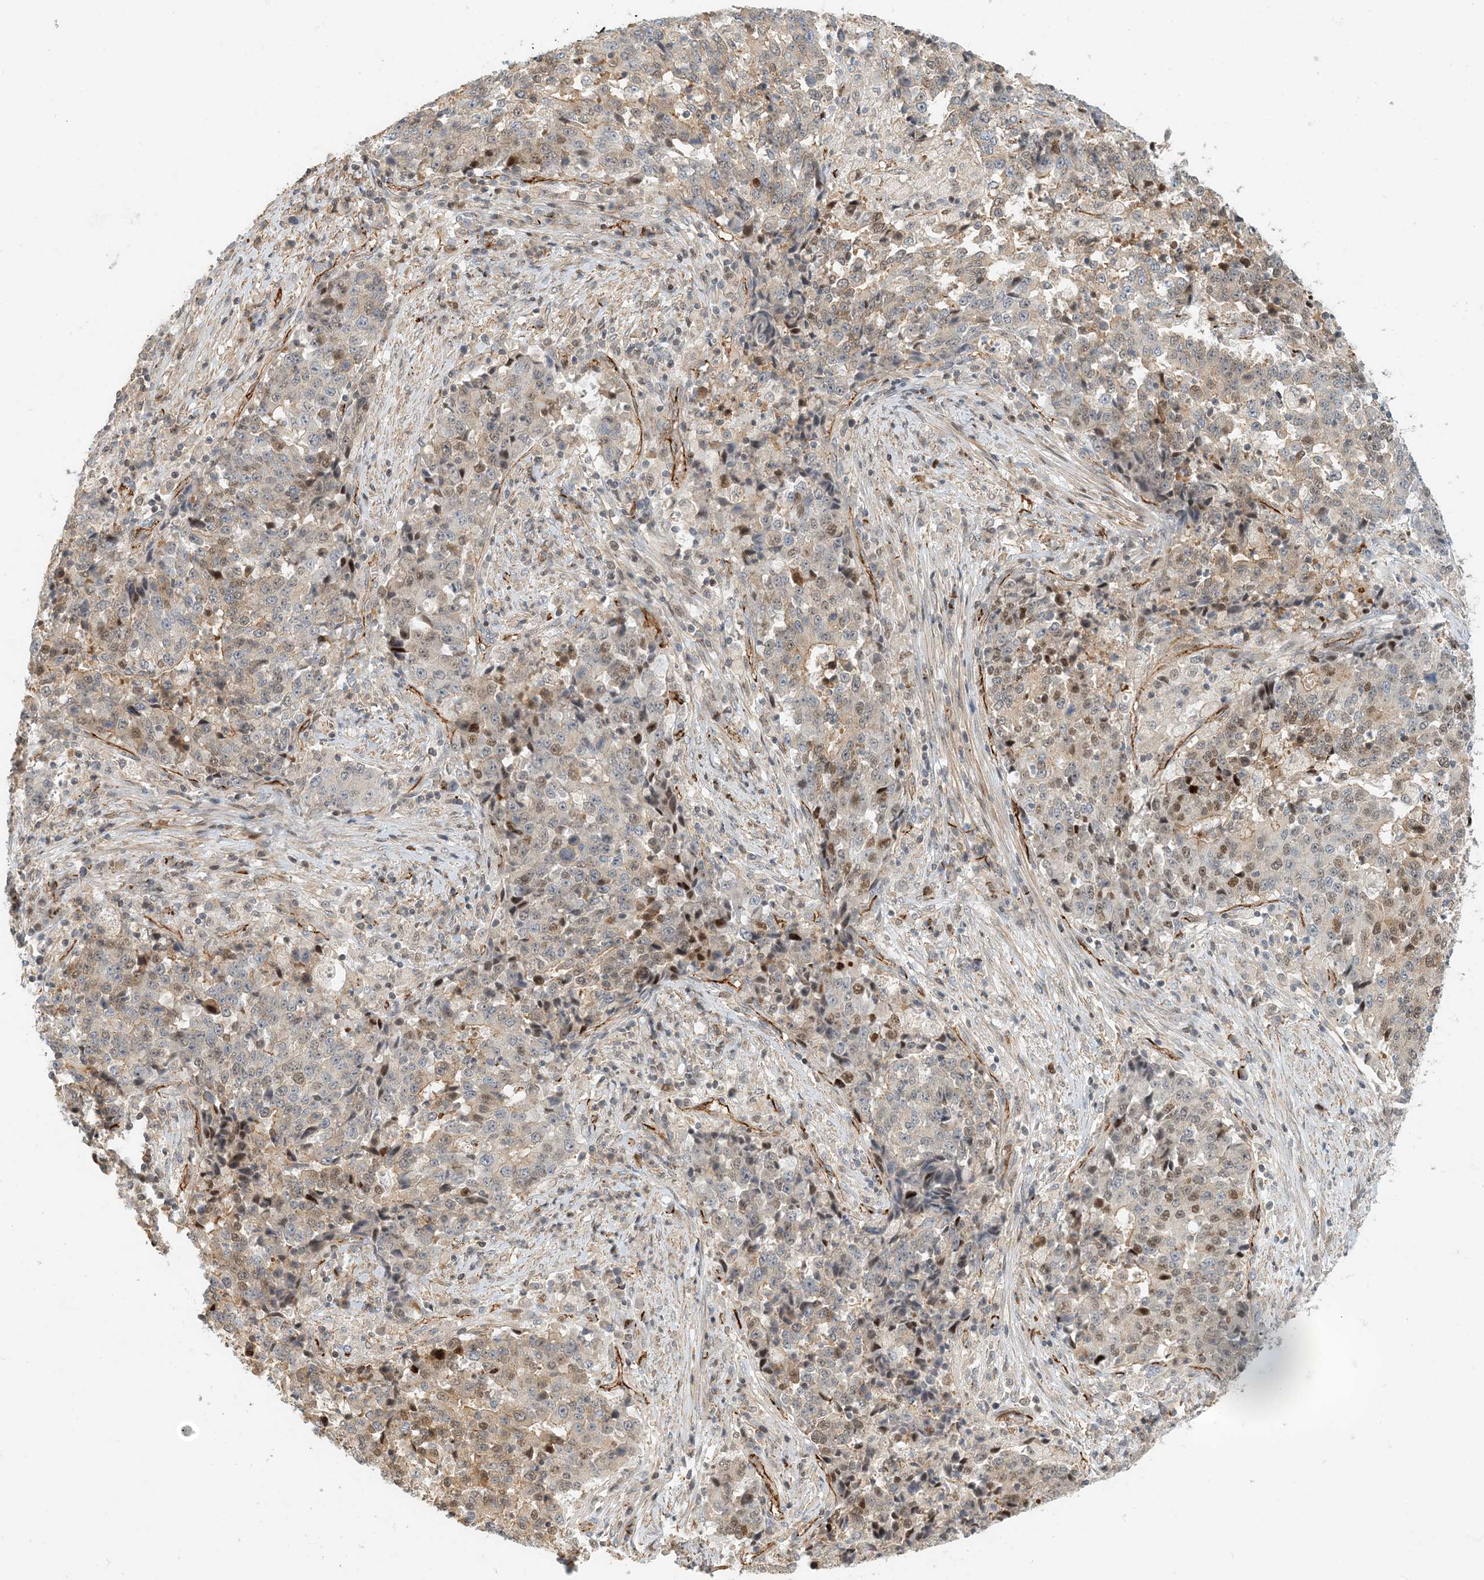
{"staining": {"intensity": "moderate", "quantity": "<25%", "location": "nuclear"}, "tissue": "stomach cancer", "cell_type": "Tumor cells", "image_type": "cancer", "snomed": [{"axis": "morphology", "description": "Adenocarcinoma, NOS"}, {"axis": "topography", "description": "Stomach"}], "caption": "Human stomach cancer (adenocarcinoma) stained with a brown dye exhibits moderate nuclear positive expression in approximately <25% of tumor cells.", "gene": "MAPKBP1", "patient": {"sex": "male", "age": 59}}